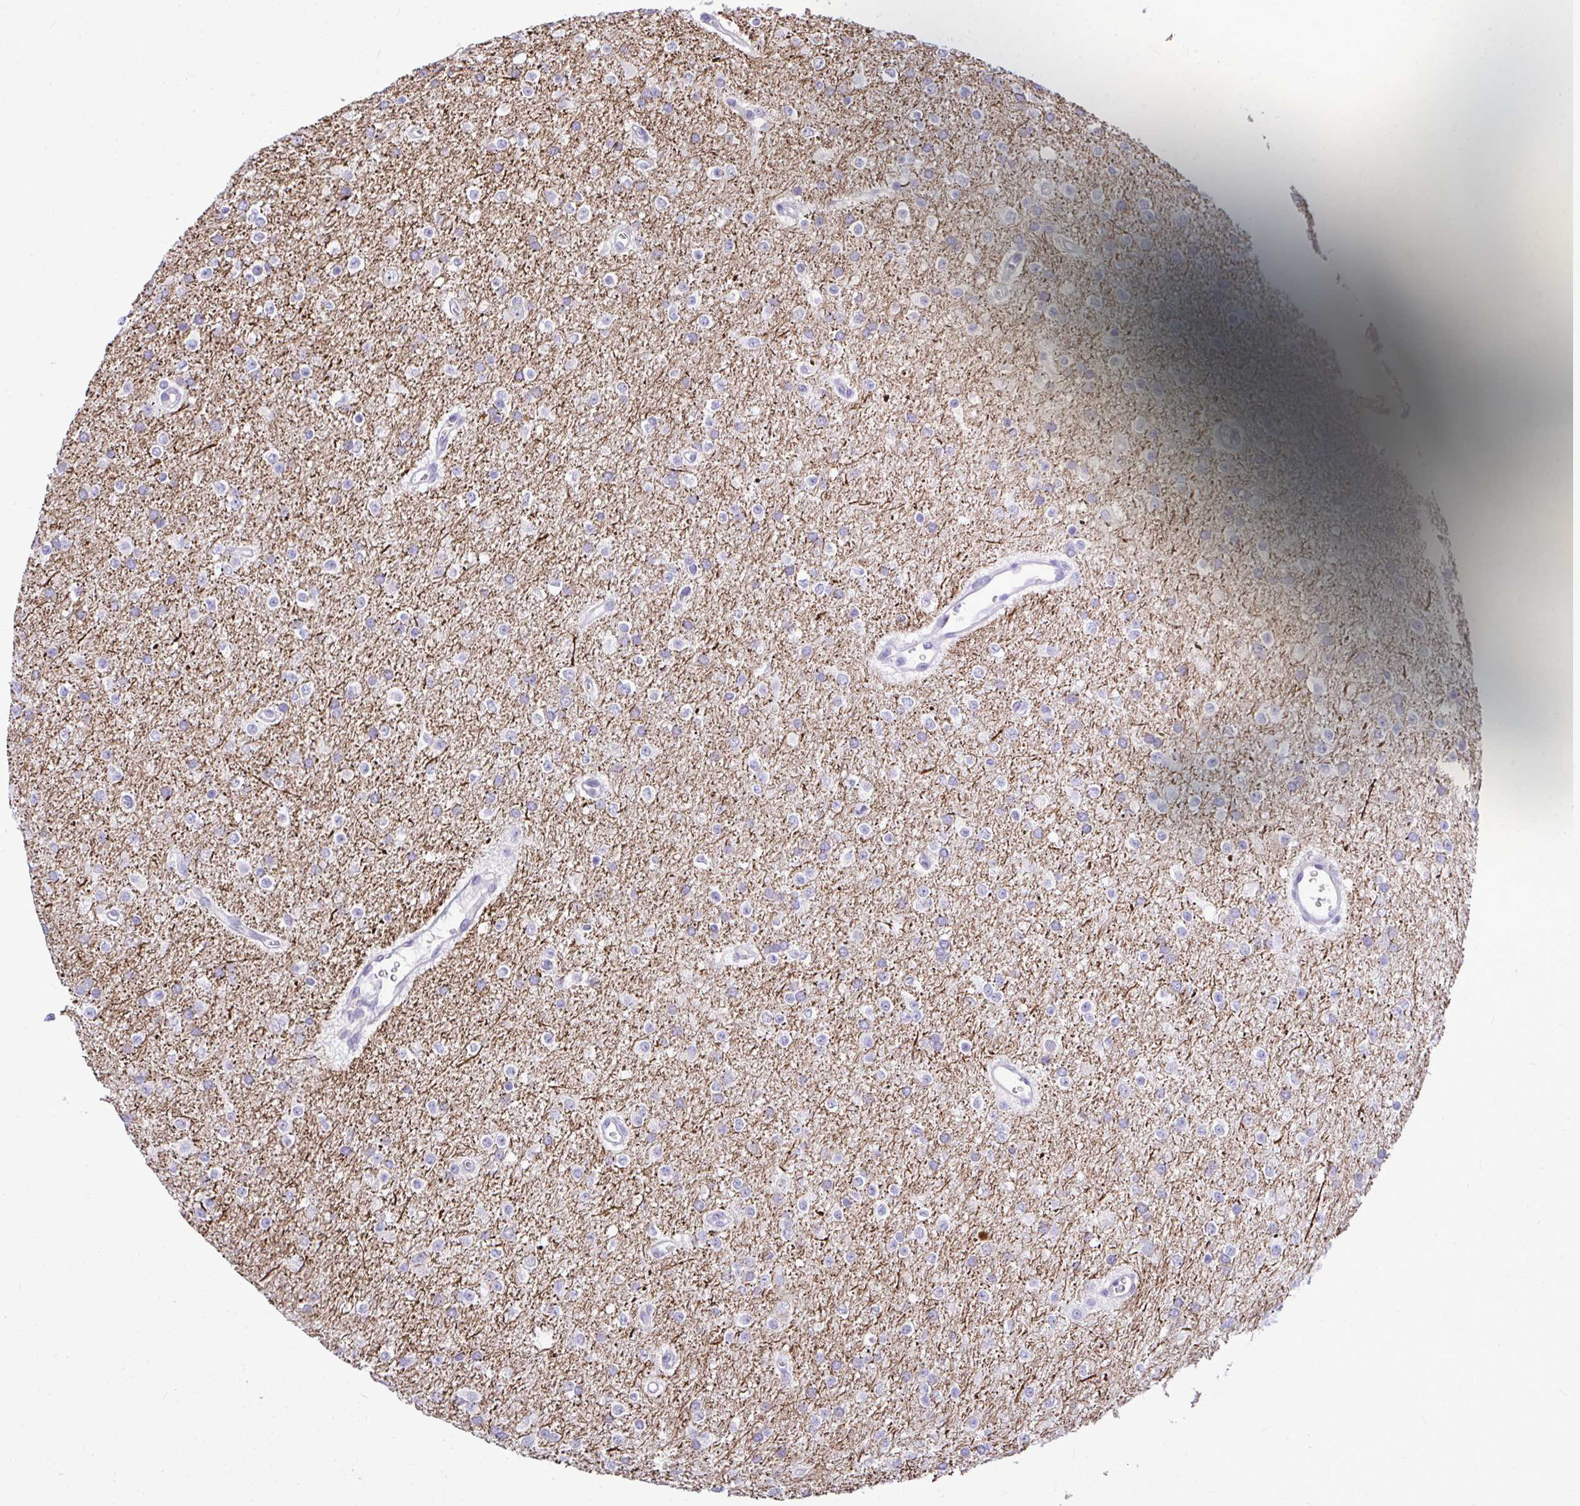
{"staining": {"intensity": "negative", "quantity": "none", "location": "none"}, "tissue": "glioma", "cell_type": "Tumor cells", "image_type": "cancer", "snomed": [{"axis": "morphology", "description": "Glioma, malignant, Low grade"}, {"axis": "topography", "description": "Brain"}], "caption": "Immunohistochemistry of glioma displays no staining in tumor cells.", "gene": "PIGK", "patient": {"sex": "female", "age": 34}}